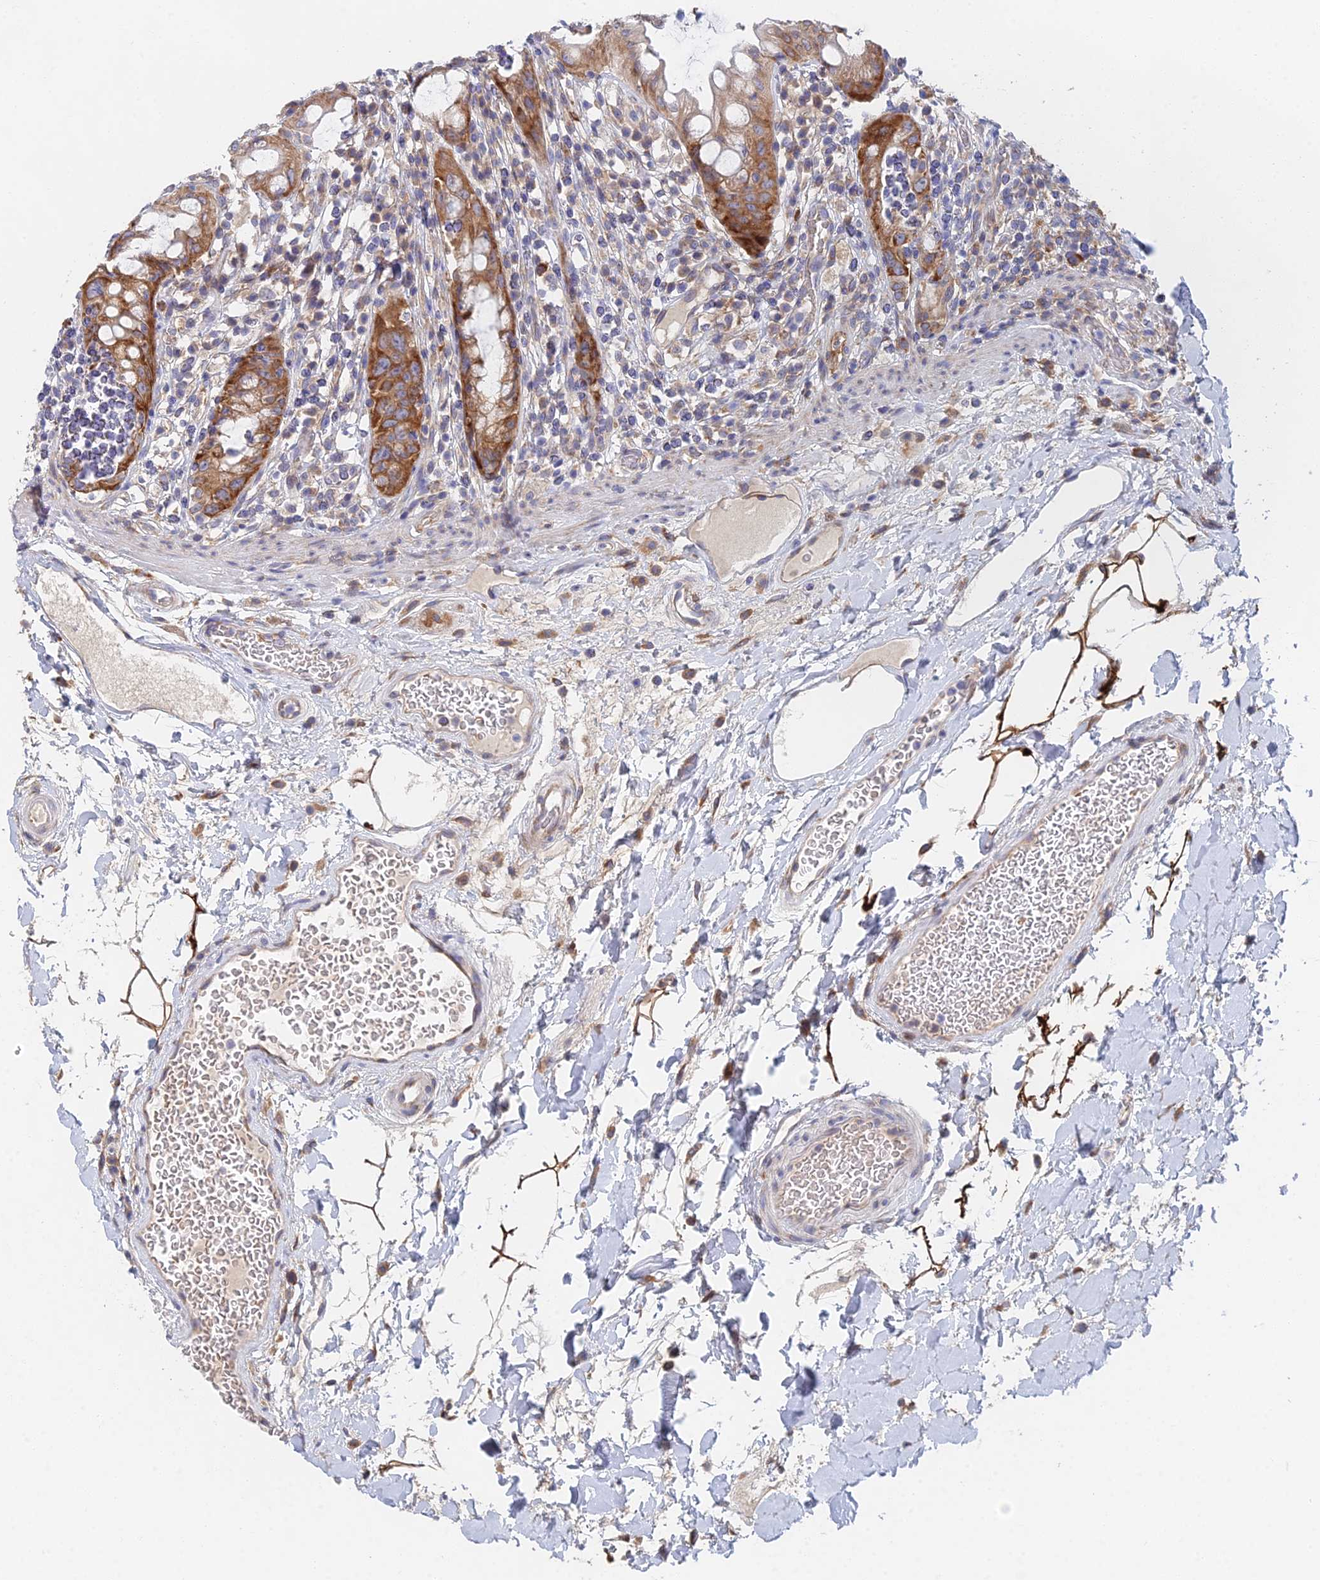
{"staining": {"intensity": "strong", "quantity": ">75%", "location": "cytoplasmic/membranous"}, "tissue": "rectum", "cell_type": "Glandular cells", "image_type": "normal", "snomed": [{"axis": "morphology", "description": "Normal tissue, NOS"}, {"axis": "topography", "description": "Rectum"}], "caption": "Strong cytoplasmic/membranous staining is present in approximately >75% of glandular cells in normal rectum.", "gene": "ELOF1", "patient": {"sex": "female", "age": 57}}